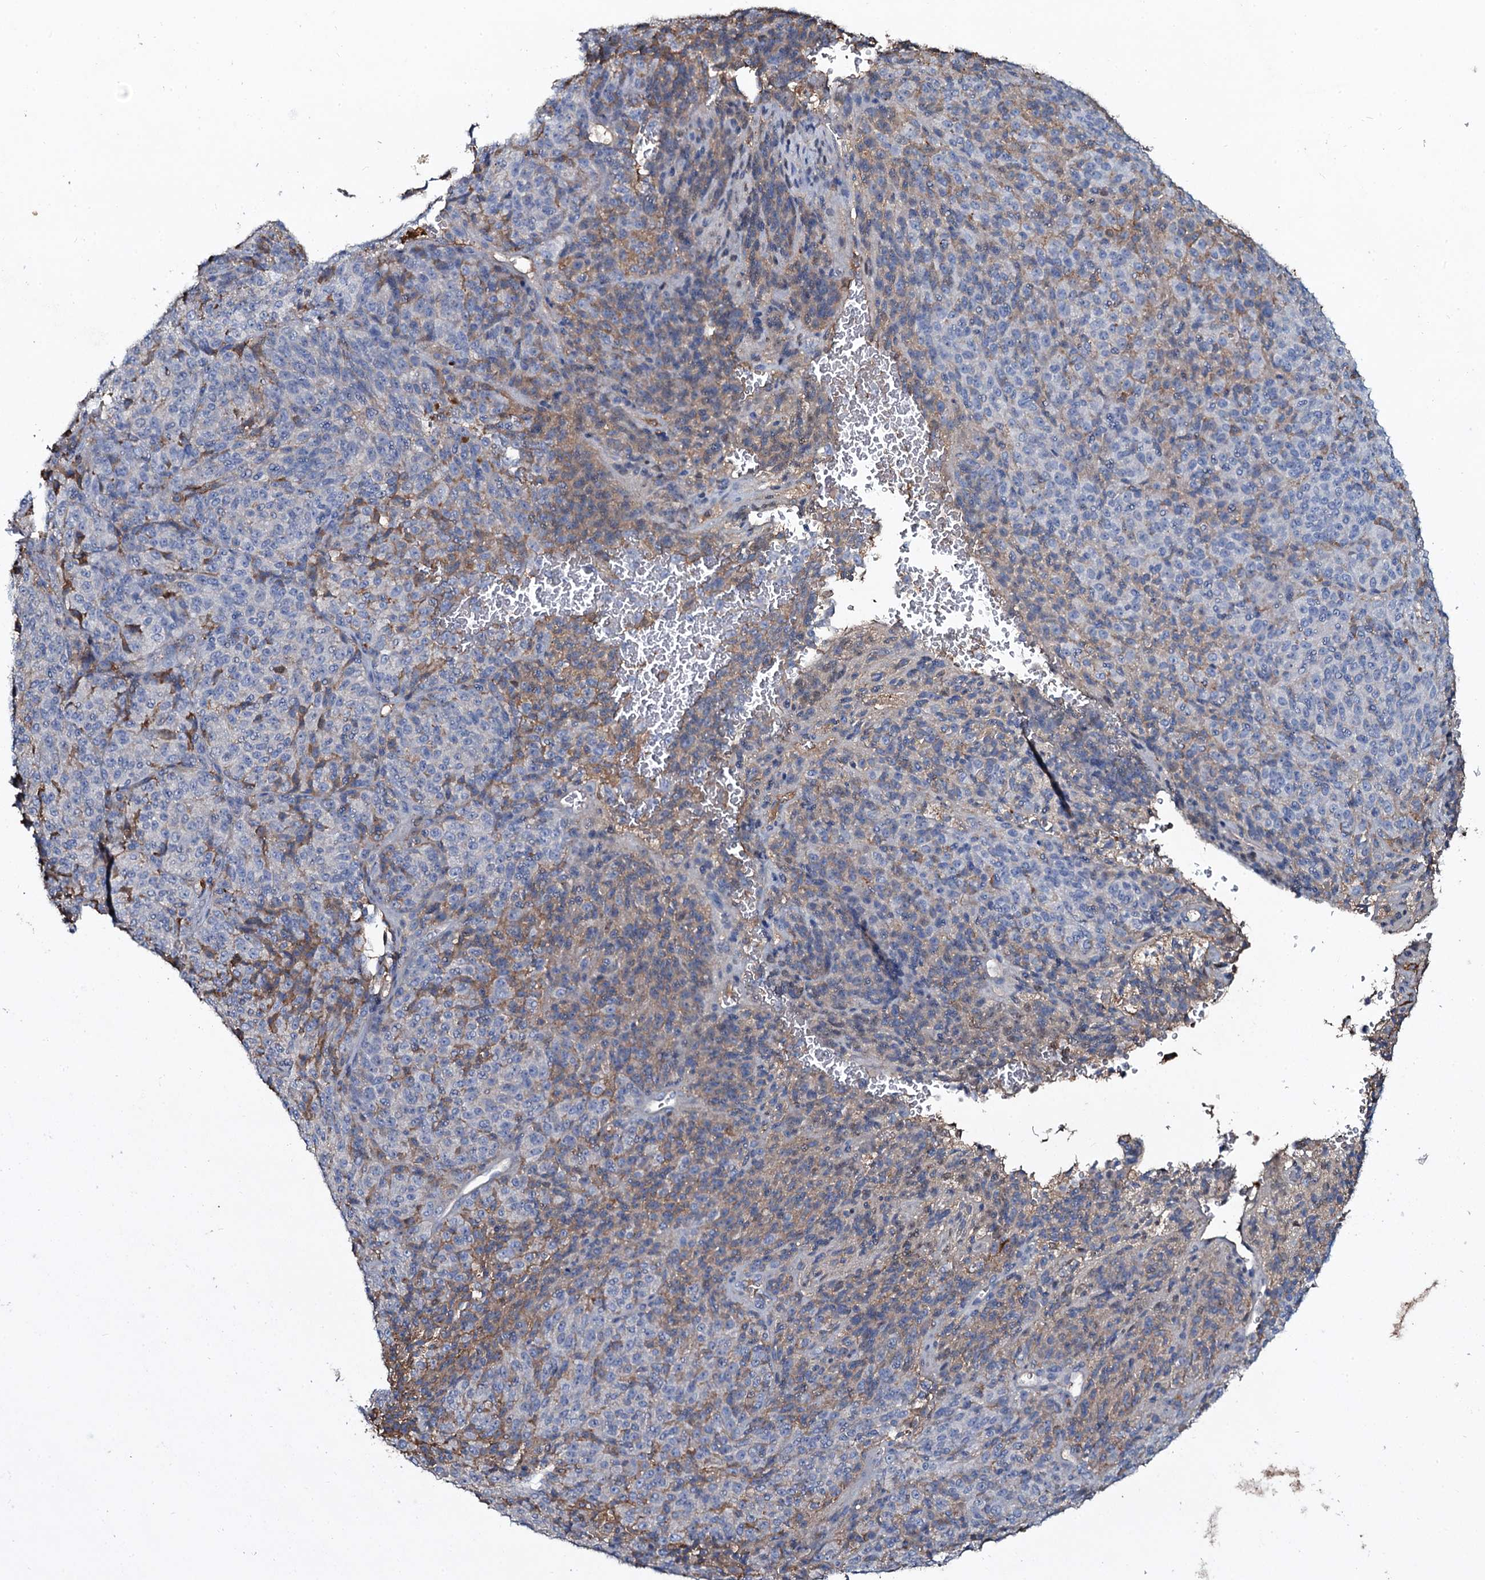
{"staining": {"intensity": "negative", "quantity": "none", "location": "none"}, "tissue": "melanoma", "cell_type": "Tumor cells", "image_type": "cancer", "snomed": [{"axis": "morphology", "description": "Malignant melanoma, Metastatic site"}, {"axis": "topography", "description": "Brain"}], "caption": "There is no significant staining in tumor cells of melanoma.", "gene": "EDN1", "patient": {"sex": "female", "age": 56}}